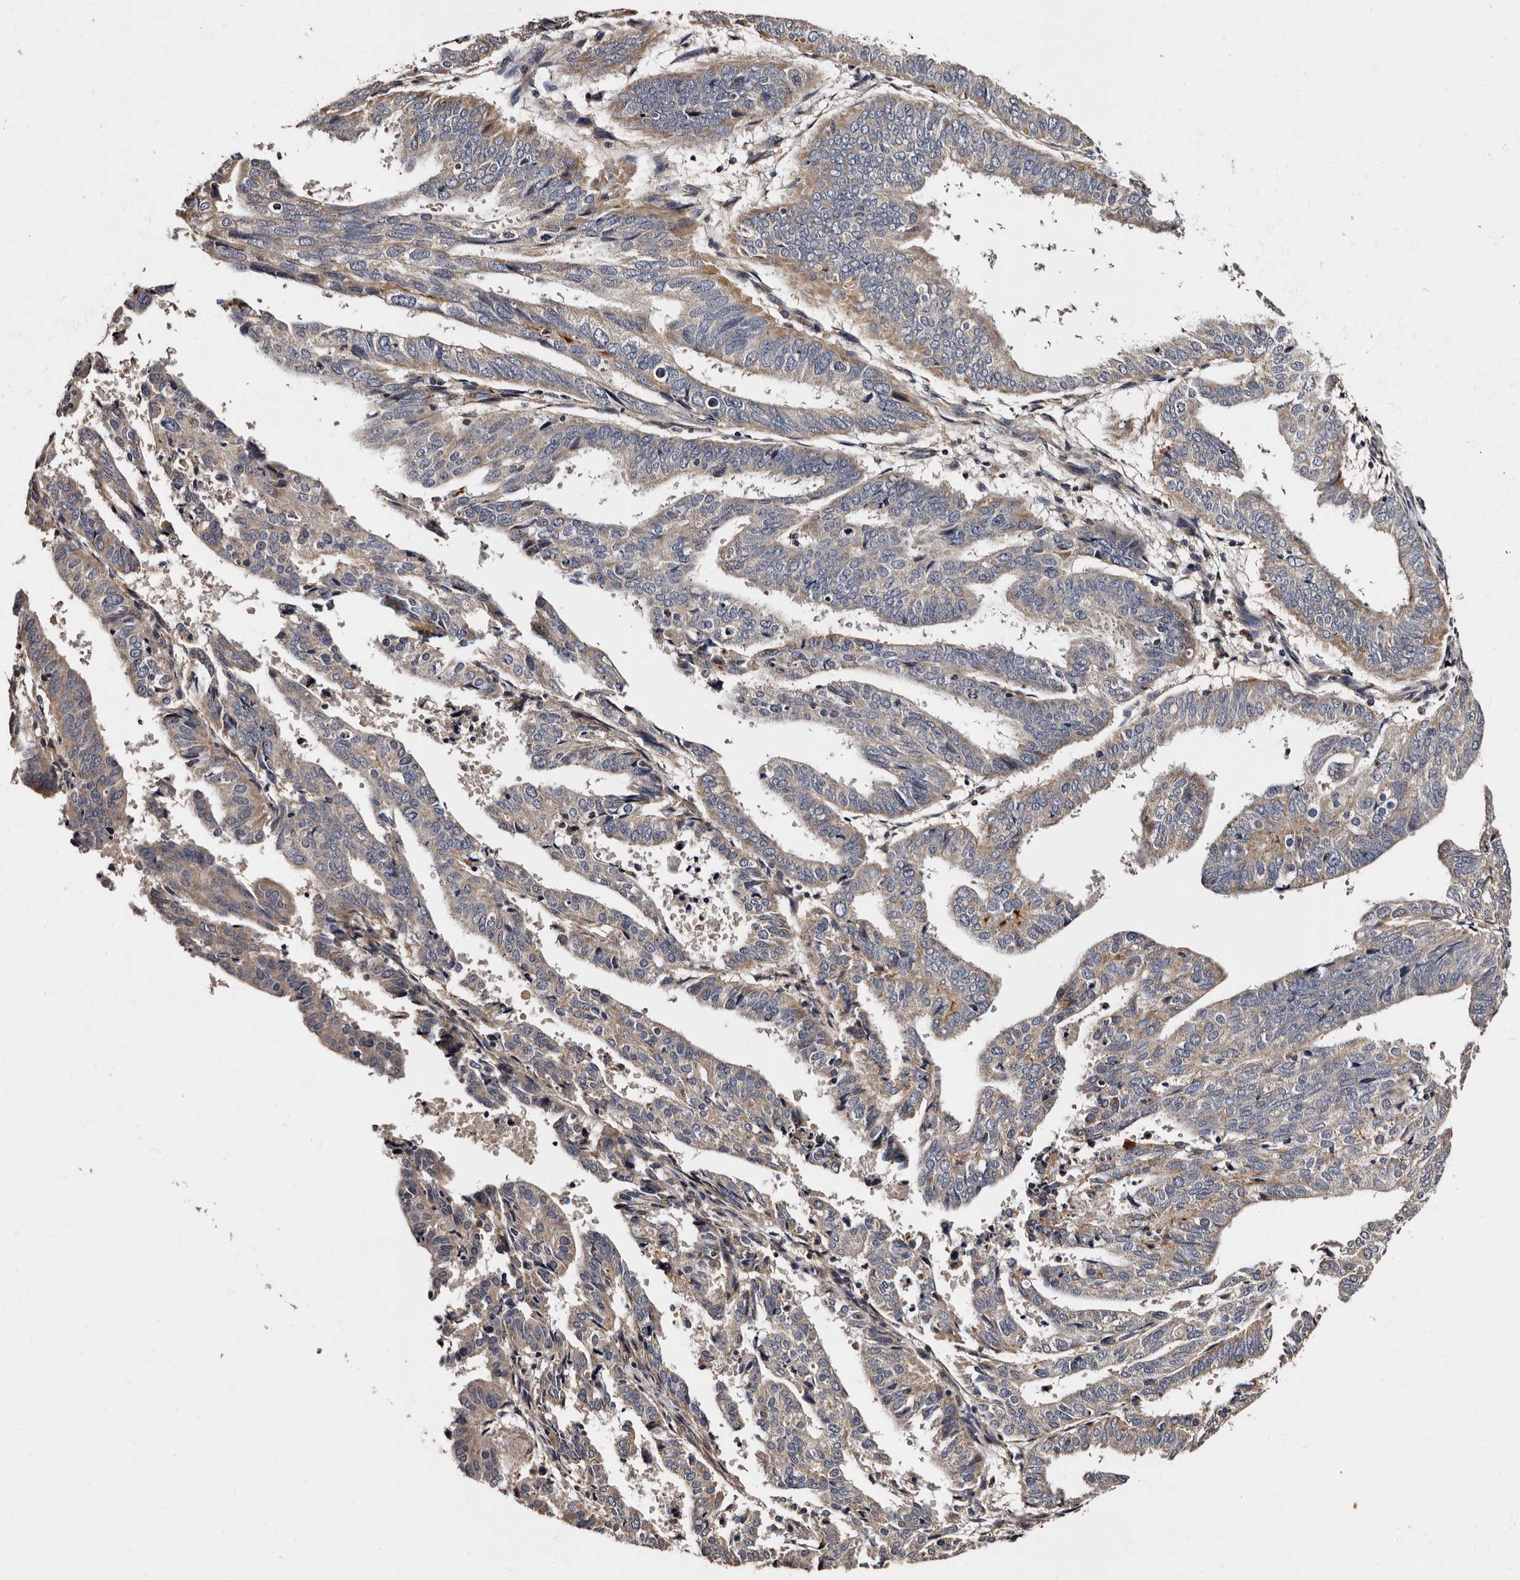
{"staining": {"intensity": "weak", "quantity": ">75%", "location": "cytoplasmic/membranous"}, "tissue": "endometrial cancer", "cell_type": "Tumor cells", "image_type": "cancer", "snomed": [{"axis": "morphology", "description": "Adenocarcinoma, NOS"}, {"axis": "topography", "description": "Uterus"}], "caption": "DAB immunohistochemical staining of endometrial adenocarcinoma shows weak cytoplasmic/membranous protein staining in about >75% of tumor cells. Using DAB (3,3'-diaminobenzidine) (brown) and hematoxylin (blue) stains, captured at high magnification using brightfield microscopy.", "gene": "ADCK5", "patient": {"sex": "female", "age": 77}}